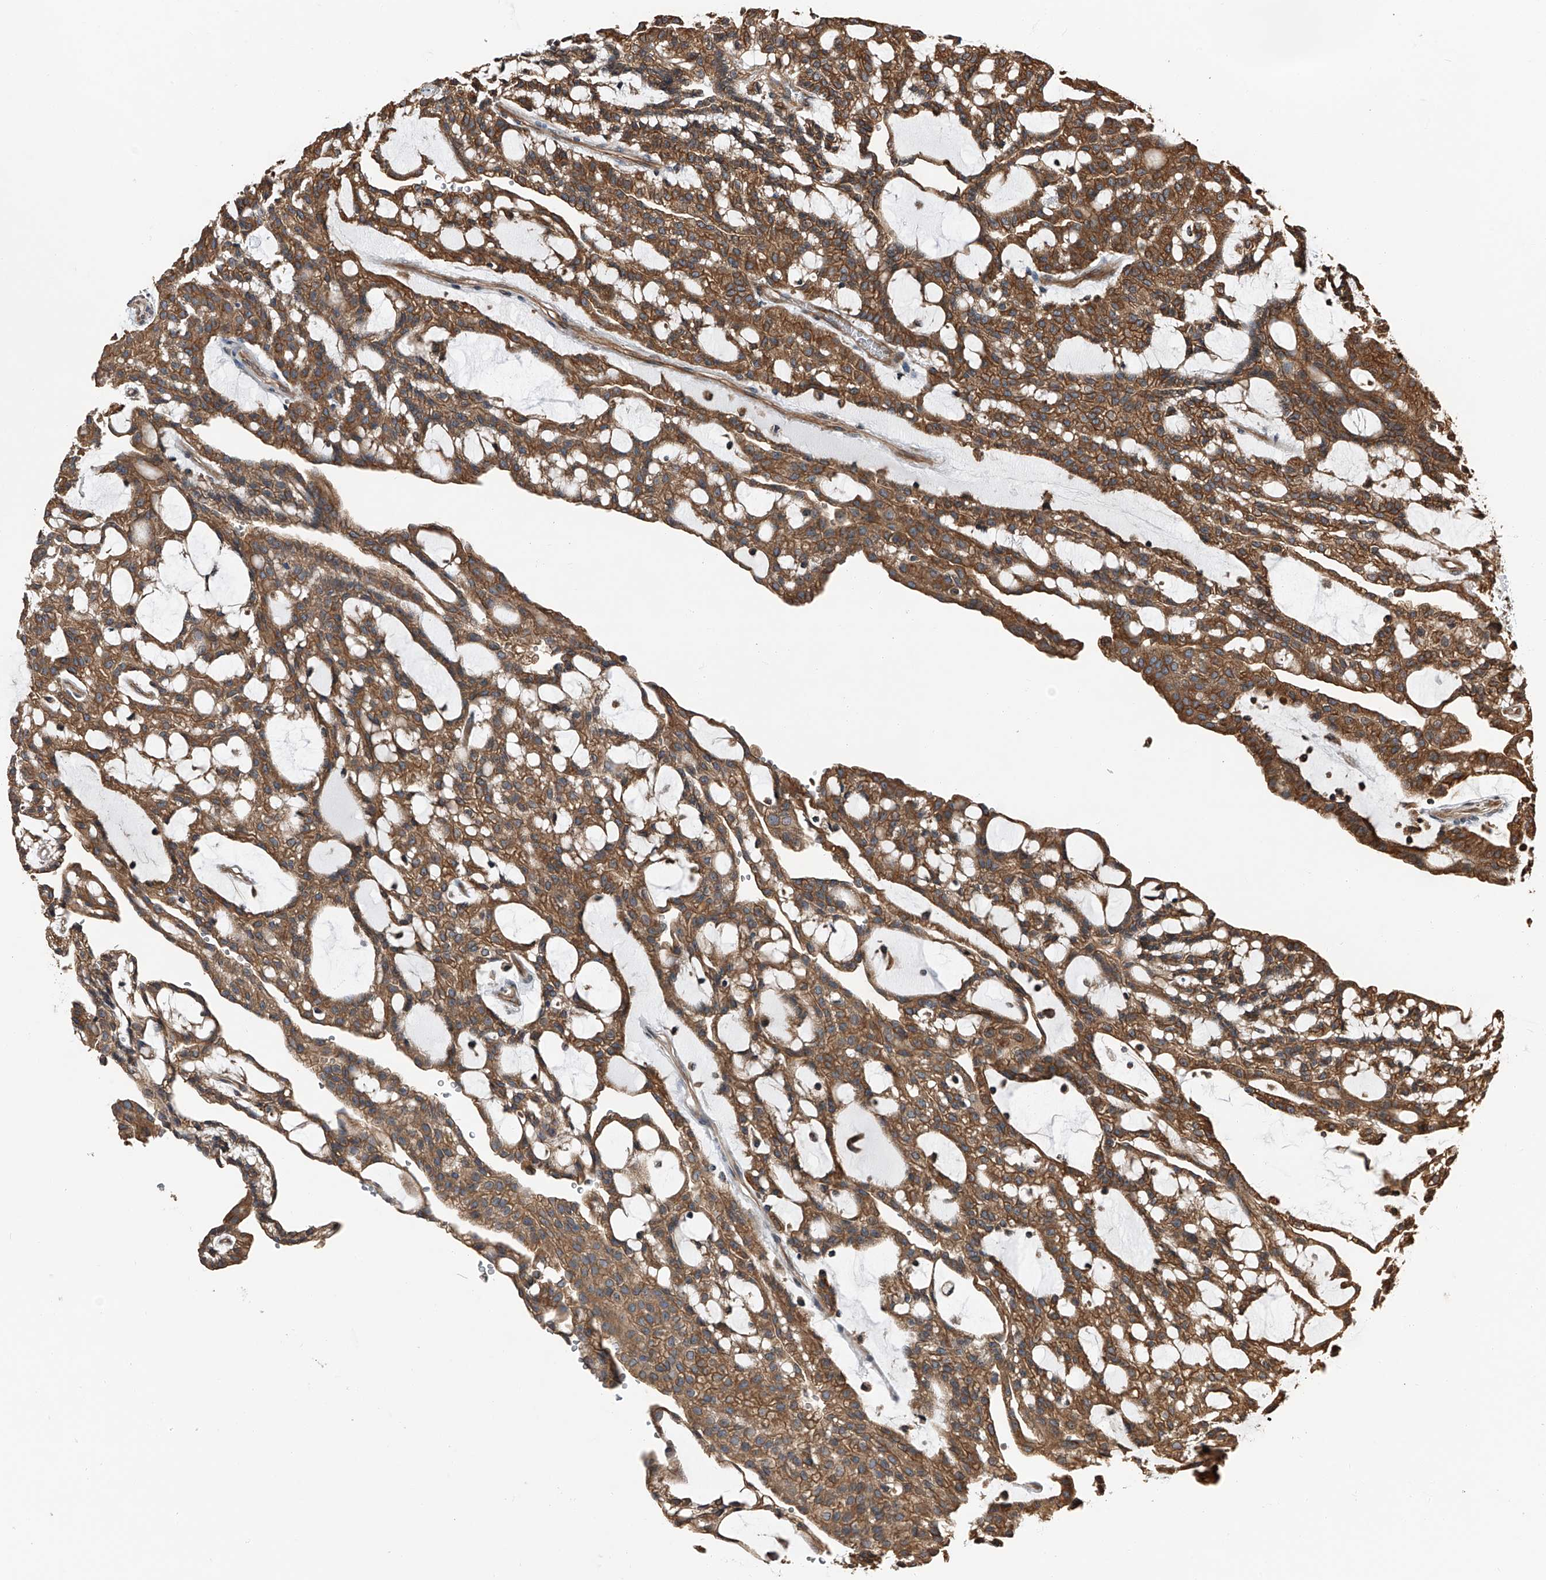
{"staining": {"intensity": "moderate", "quantity": ">75%", "location": "cytoplasmic/membranous"}, "tissue": "renal cancer", "cell_type": "Tumor cells", "image_type": "cancer", "snomed": [{"axis": "morphology", "description": "Adenocarcinoma, NOS"}, {"axis": "topography", "description": "Kidney"}], "caption": "This micrograph exhibits immunohistochemistry (IHC) staining of human renal adenocarcinoma, with medium moderate cytoplasmic/membranous staining in about >75% of tumor cells.", "gene": "KCNJ2", "patient": {"sex": "male", "age": 63}}